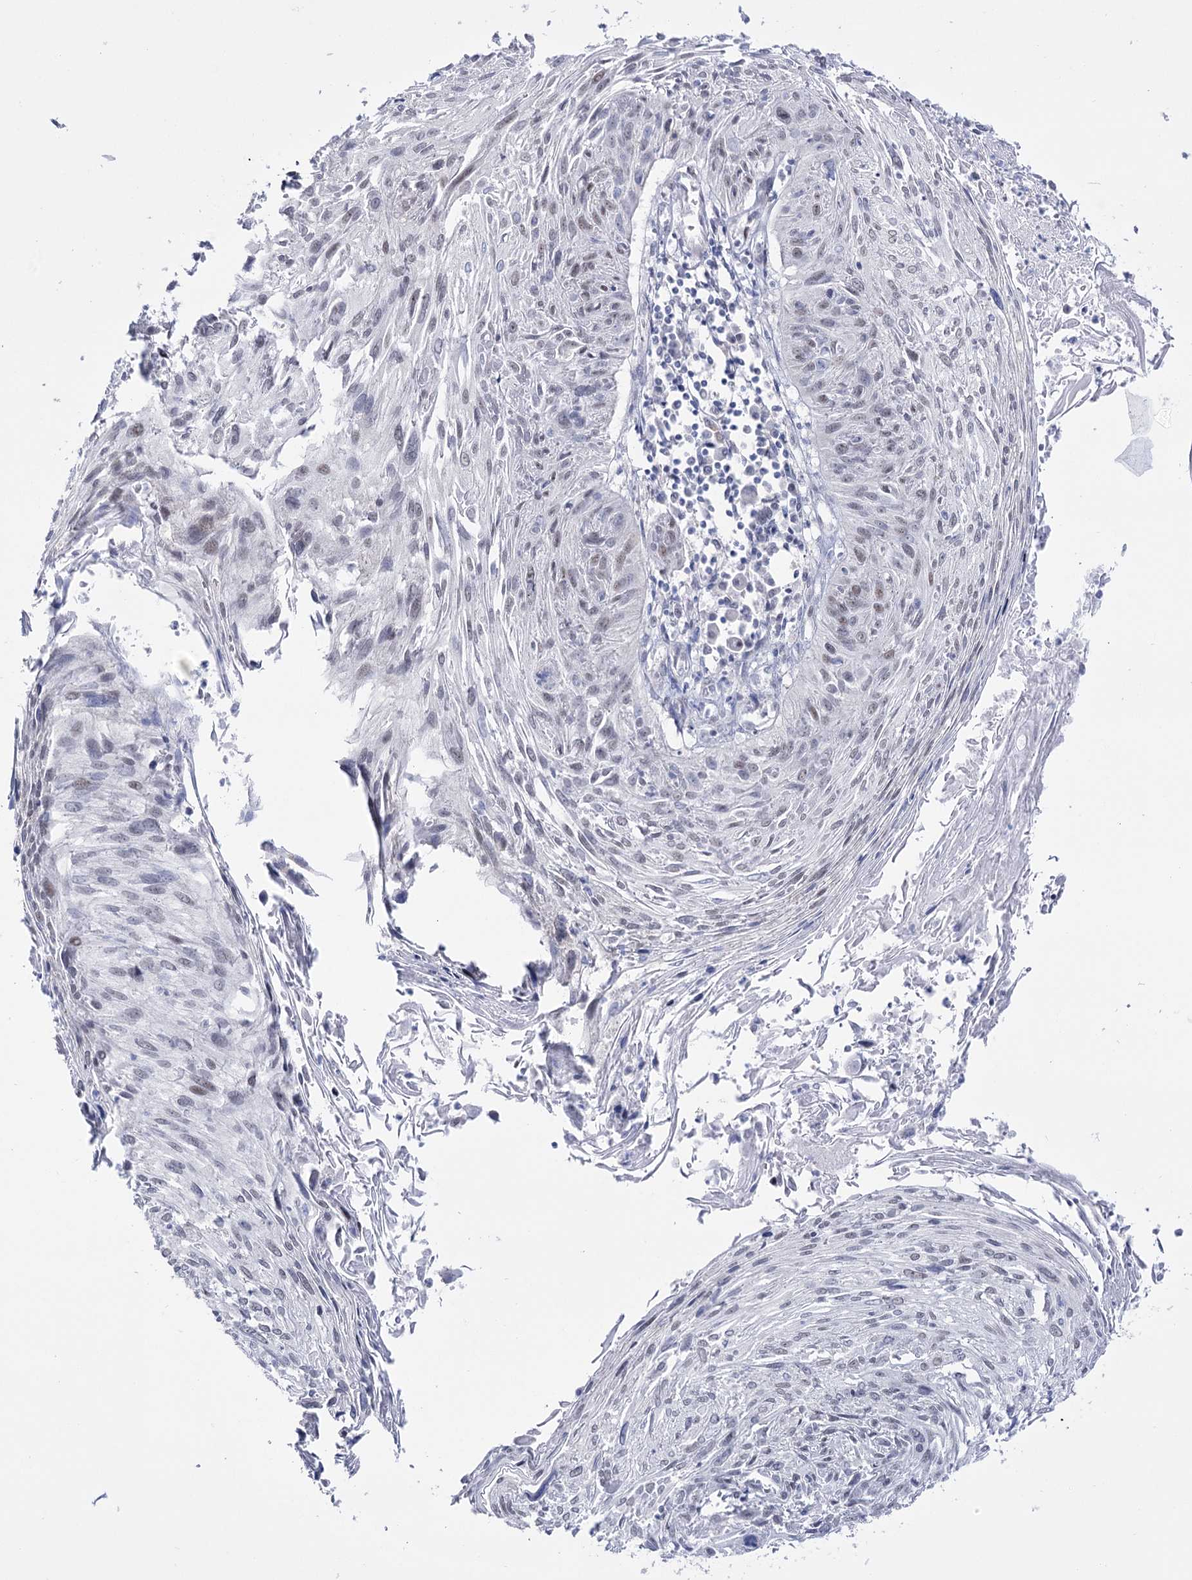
{"staining": {"intensity": "negative", "quantity": "none", "location": "none"}, "tissue": "cervical cancer", "cell_type": "Tumor cells", "image_type": "cancer", "snomed": [{"axis": "morphology", "description": "Squamous cell carcinoma, NOS"}, {"axis": "topography", "description": "Cervix"}], "caption": "This is a micrograph of IHC staining of cervical cancer, which shows no staining in tumor cells.", "gene": "RBM15B", "patient": {"sex": "female", "age": 51}}